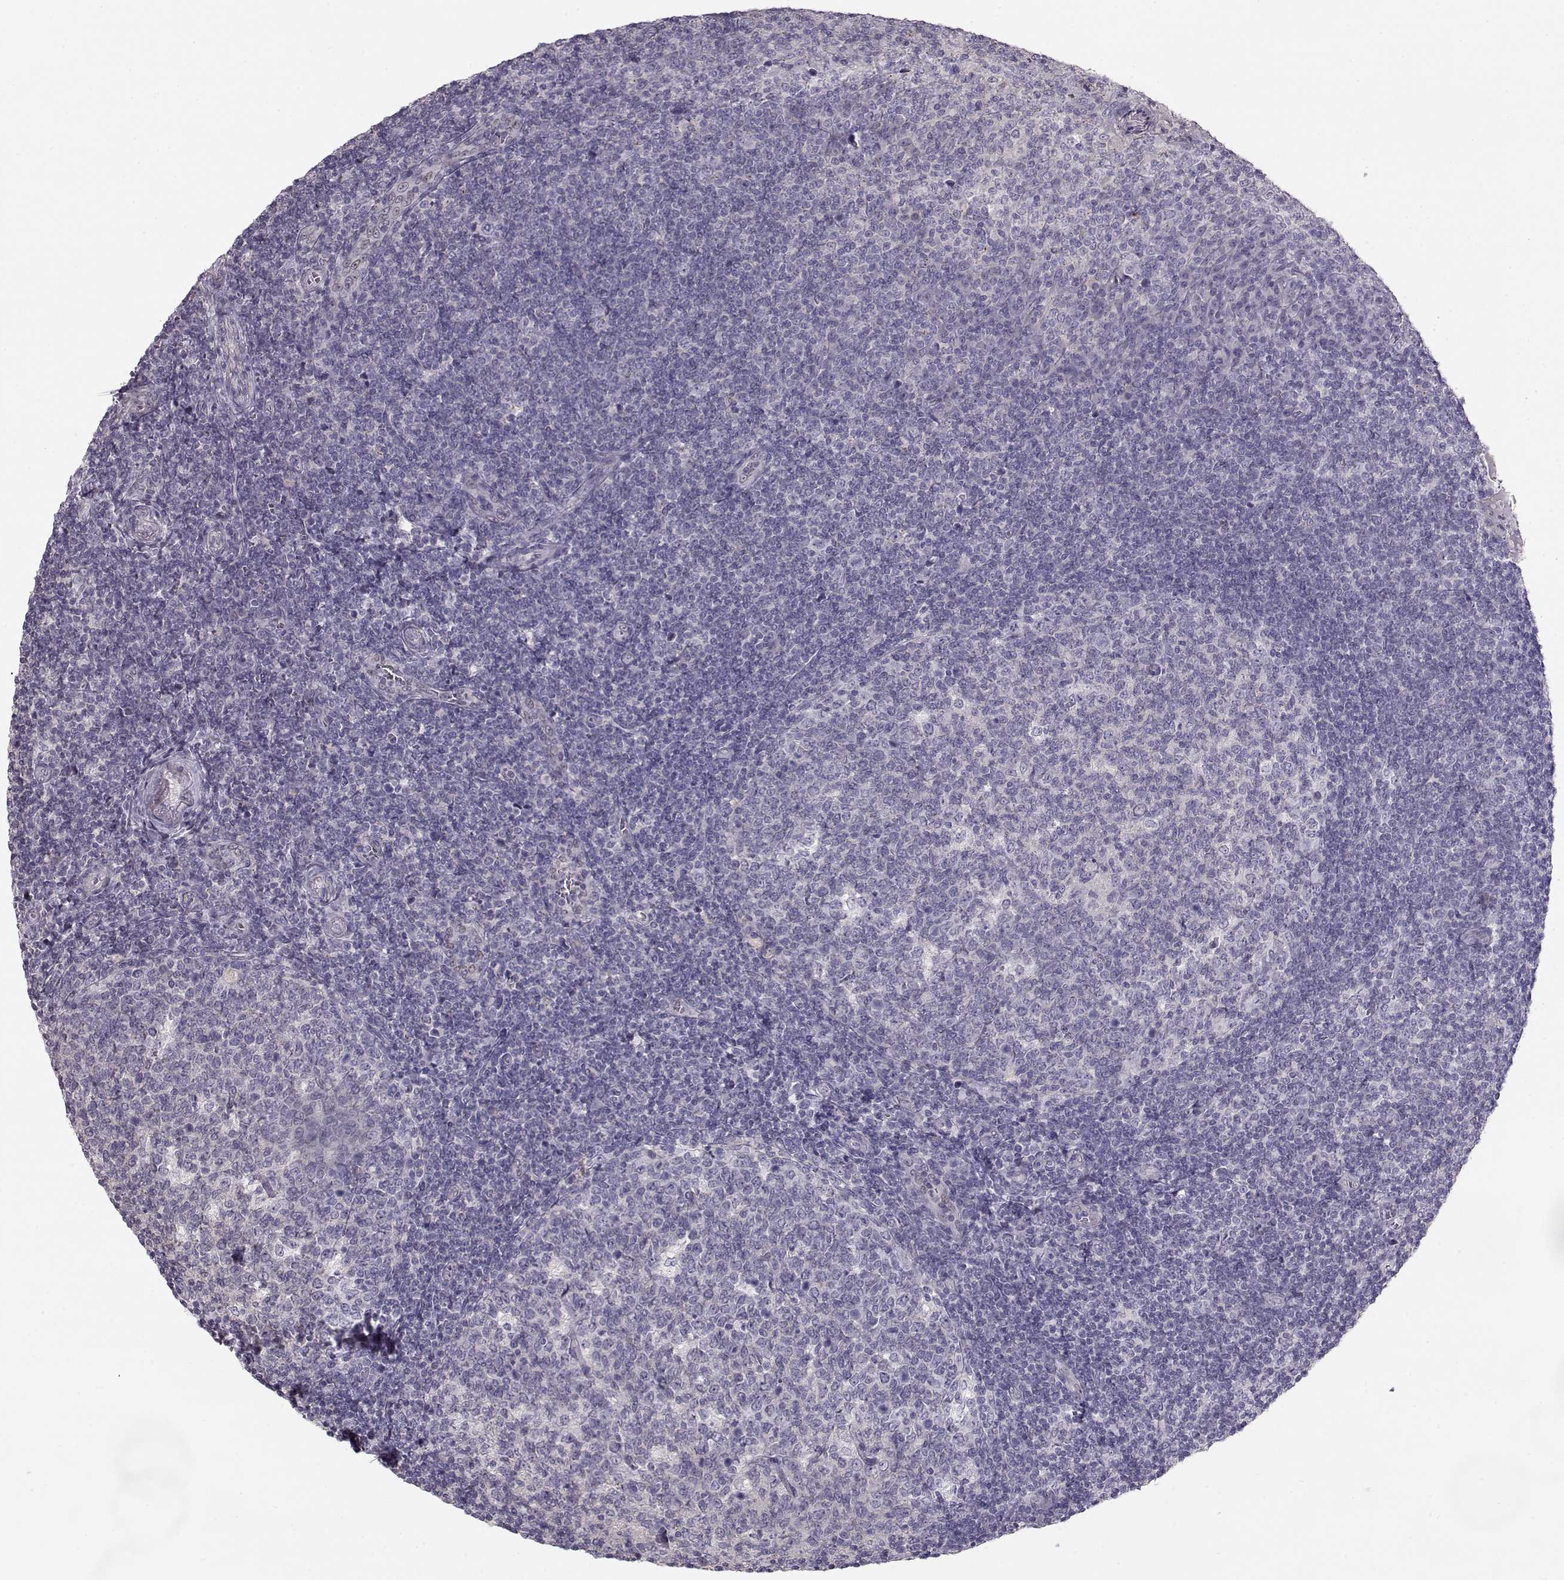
{"staining": {"intensity": "negative", "quantity": "none", "location": "none"}, "tissue": "tonsil", "cell_type": "Germinal center cells", "image_type": "normal", "snomed": [{"axis": "morphology", "description": "Normal tissue, NOS"}, {"axis": "topography", "description": "Tonsil"}], "caption": "IHC of normal tonsil displays no staining in germinal center cells.", "gene": "GRK1", "patient": {"sex": "female", "age": 12}}